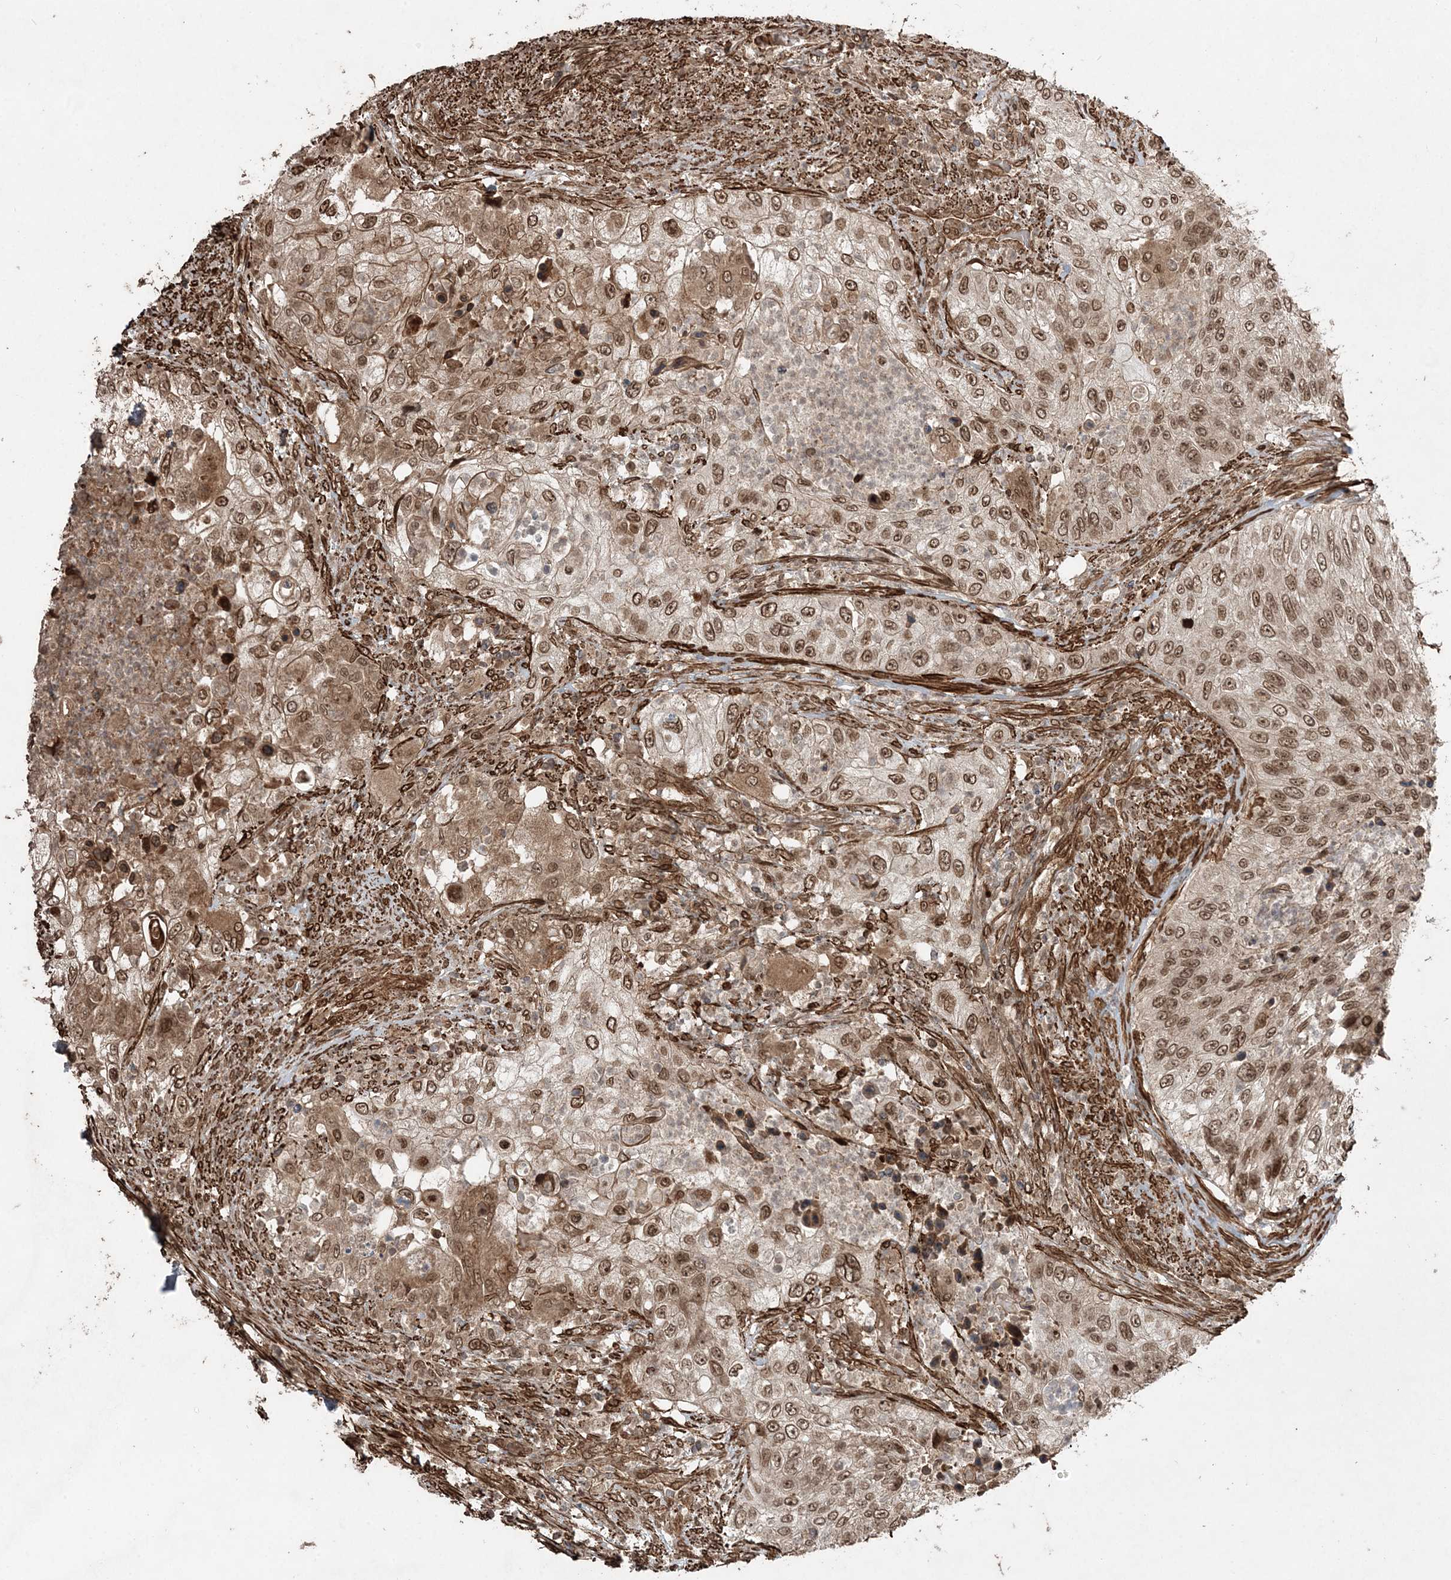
{"staining": {"intensity": "moderate", "quantity": ">75%", "location": "cytoplasmic/membranous,nuclear"}, "tissue": "urothelial cancer", "cell_type": "Tumor cells", "image_type": "cancer", "snomed": [{"axis": "morphology", "description": "Urothelial carcinoma, High grade"}, {"axis": "topography", "description": "Urinary bladder"}], "caption": "IHC of human urothelial cancer reveals medium levels of moderate cytoplasmic/membranous and nuclear expression in approximately >75% of tumor cells.", "gene": "ETAA1", "patient": {"sex": "female", "age": 60}}